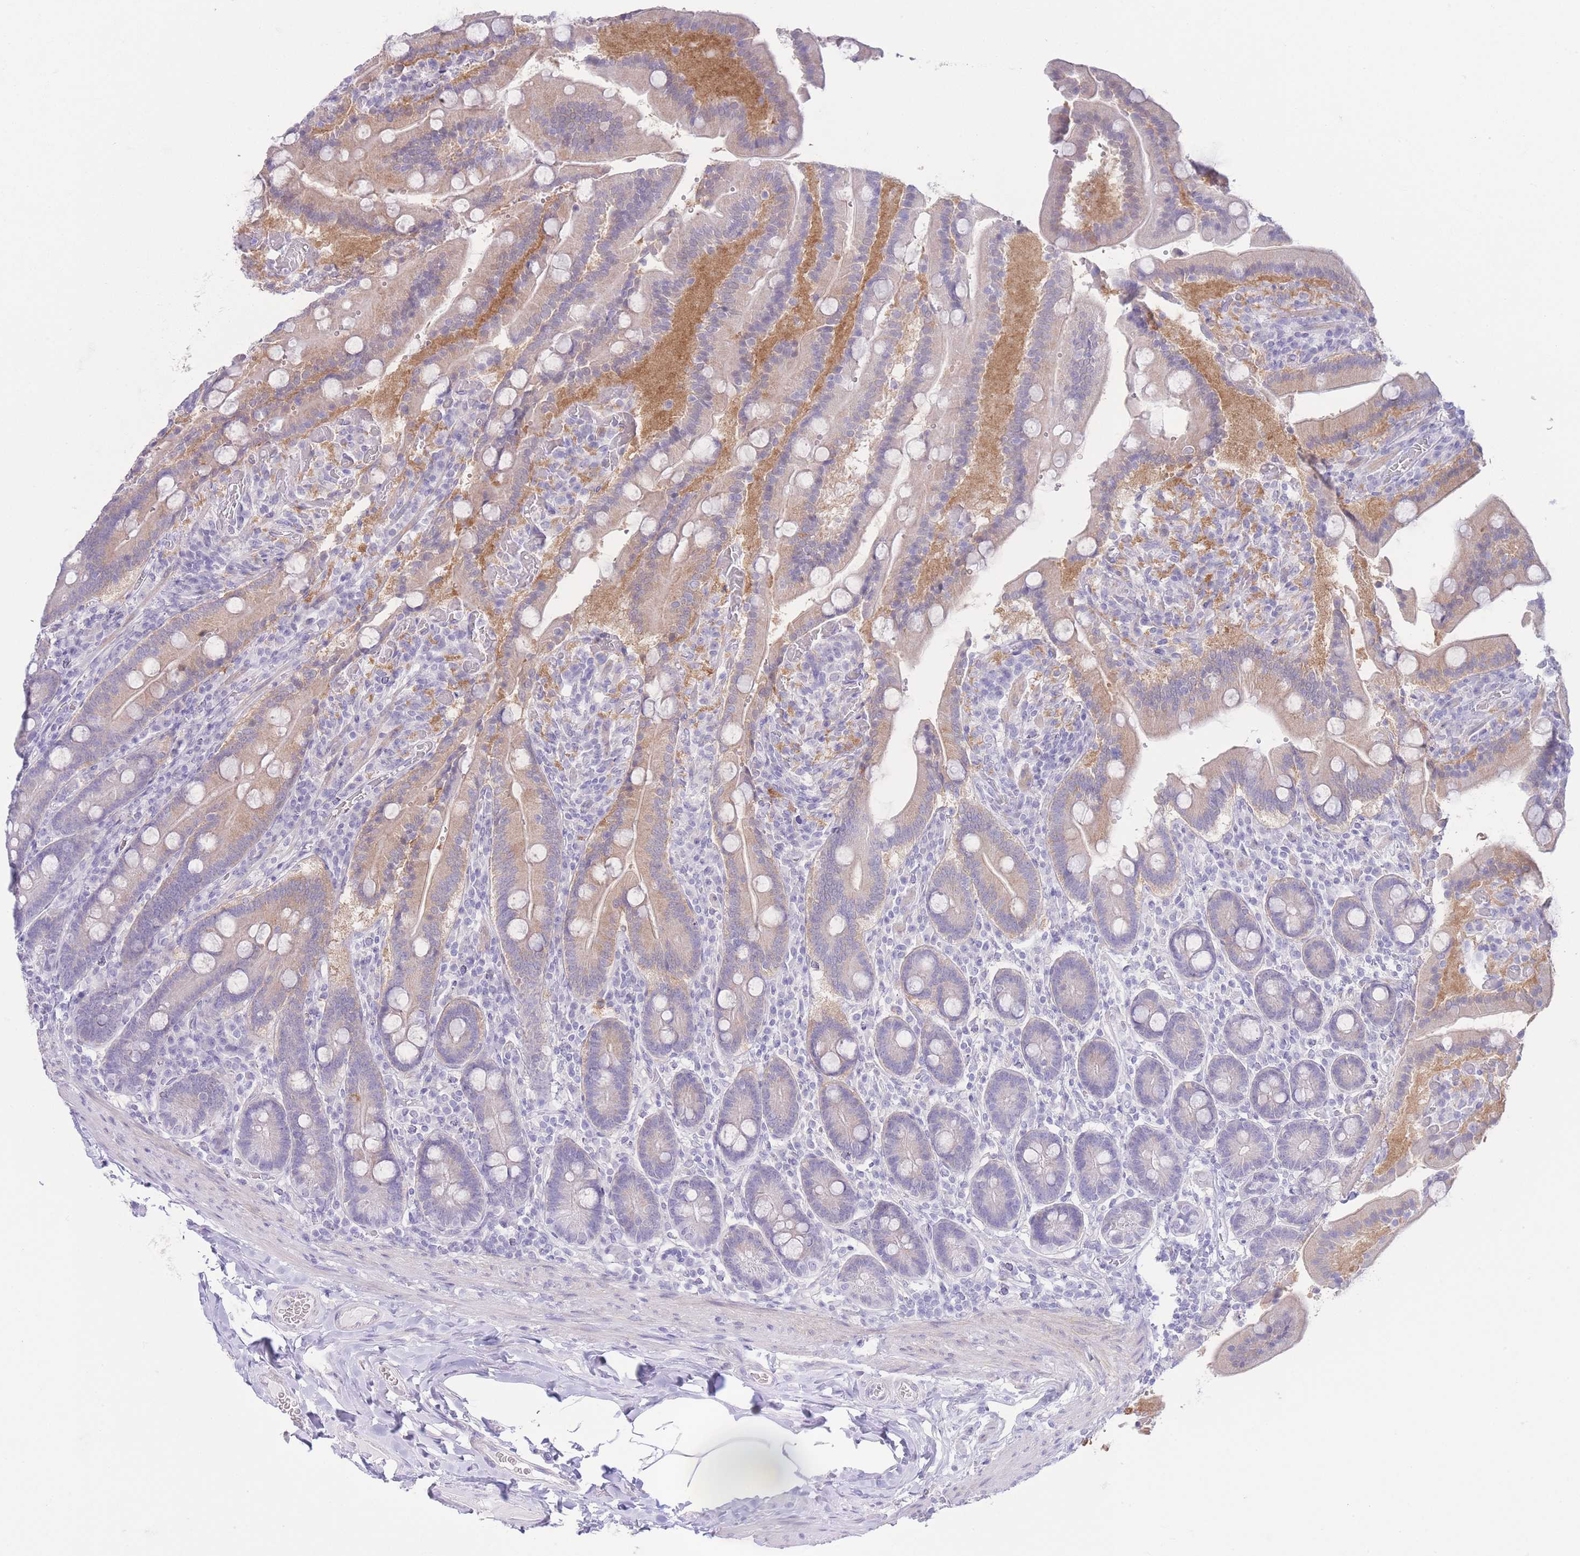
{"staining": {"intensity": "weak", "quantity": "<25%", "location": "cytoplasmic/membranous"}, "tissue": "duodenum", "cell_type": "Glandular cells", "image_type": "normal", "snomed": [{"axis": "morphology", "description": "Normal tissue, NOS"}, {"axis": "topography", "description": "Duodenum"}], "caption": "This is an immunohistochemistry image of unremarkable human duodenum. There is no positivity in glandular cells.", "gene": "PKLR", "patient": {"sex": "female", "age": 62}}